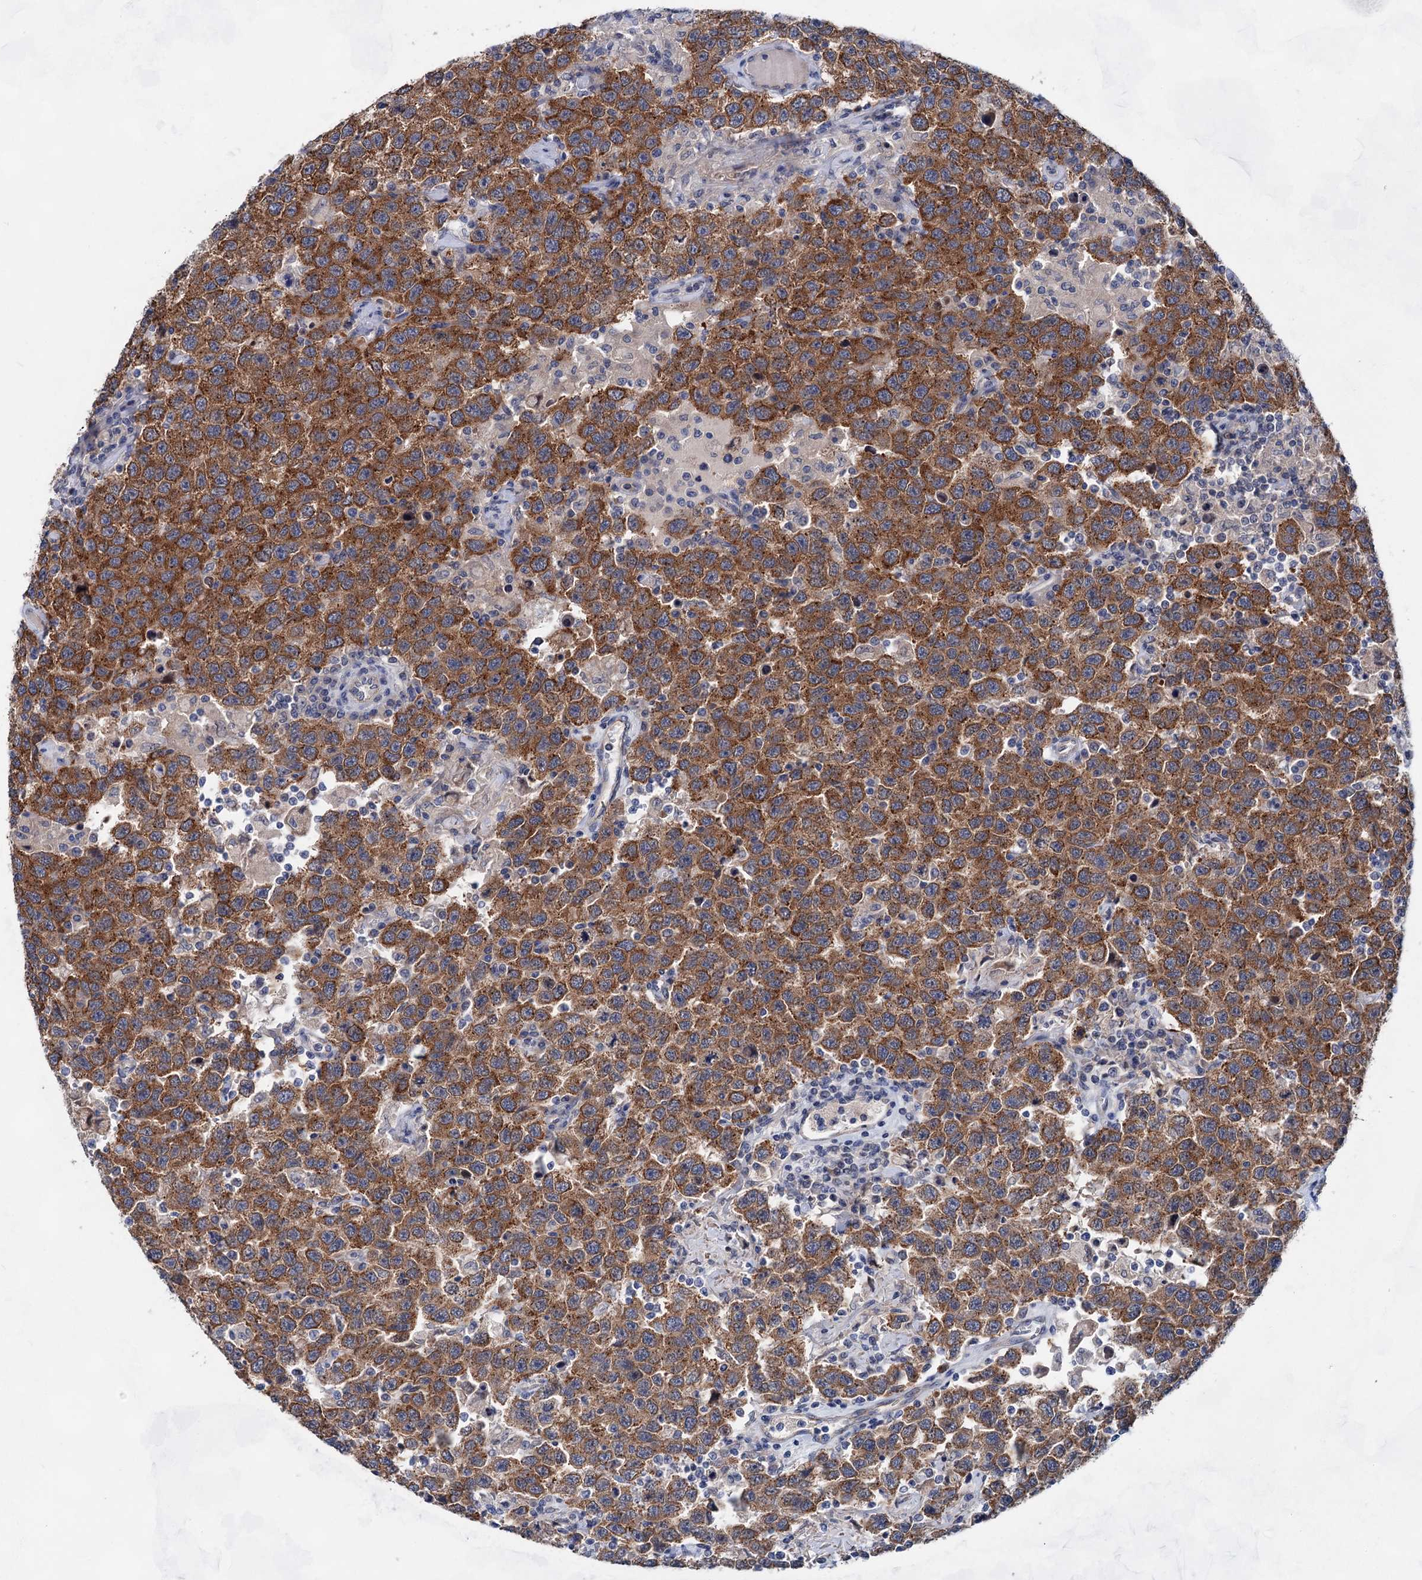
{"staining": {"intensity": "strong", "quantity": ">75%", "location": "cytoplasmic/membranous"}, "tissue": "testis cancer", "cell_type": "Tumor cells", "image_type": "cancer", "snomed": [{"axis": "morphology", "description": "Seminoma, NOS"}, {"axis": "topography", "description": "Testis"}], "caption": "Approximately >75% of tumor cells in testis cancer (seminoma) display strong cytoplasmic/membranous protein expression as visualized by brown immunohistochemical staining.", "gene": "MORN3", "patient": {"sex": "male", "age": 41}}